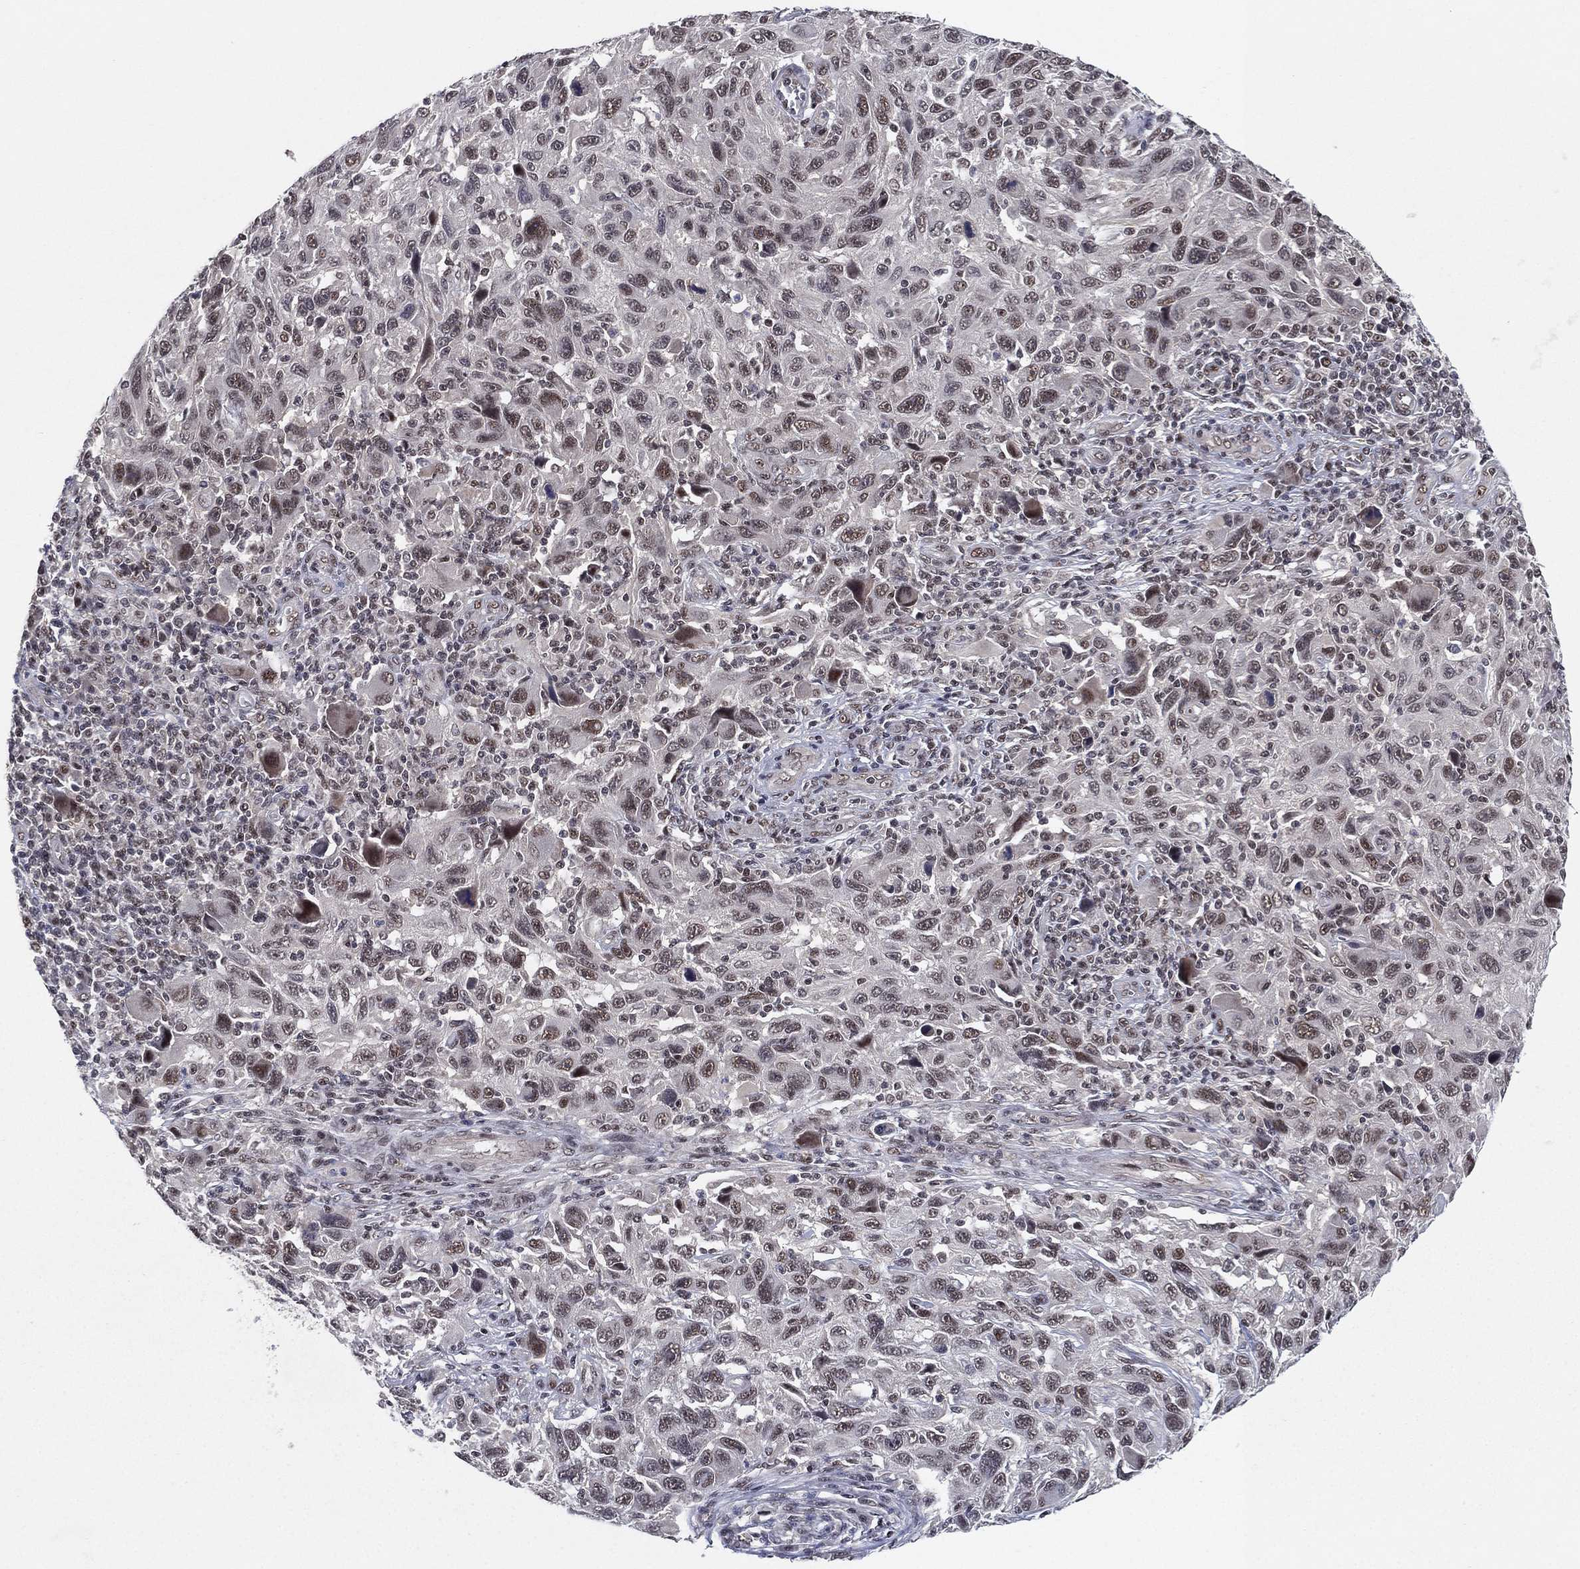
{"staining": {"intensity": "strong", "quantity": "<25%", "location": "nuclear"}, "tissue": "melanoma", "cell_type": "Tumor cells", "image_type": "cancer", "snomed": [{"axis": "morphology", "description": "Malignant melanoma, NOS"}, {"axis": "topography", "description": "Skin"}], "caption": "Brown immunohistochemical staining in melanoma demonstrates strong nuclear staining in about <25% of tumor cells.", "gene": "DGCR8", "patient": {"sex": "male", "age": 53}}